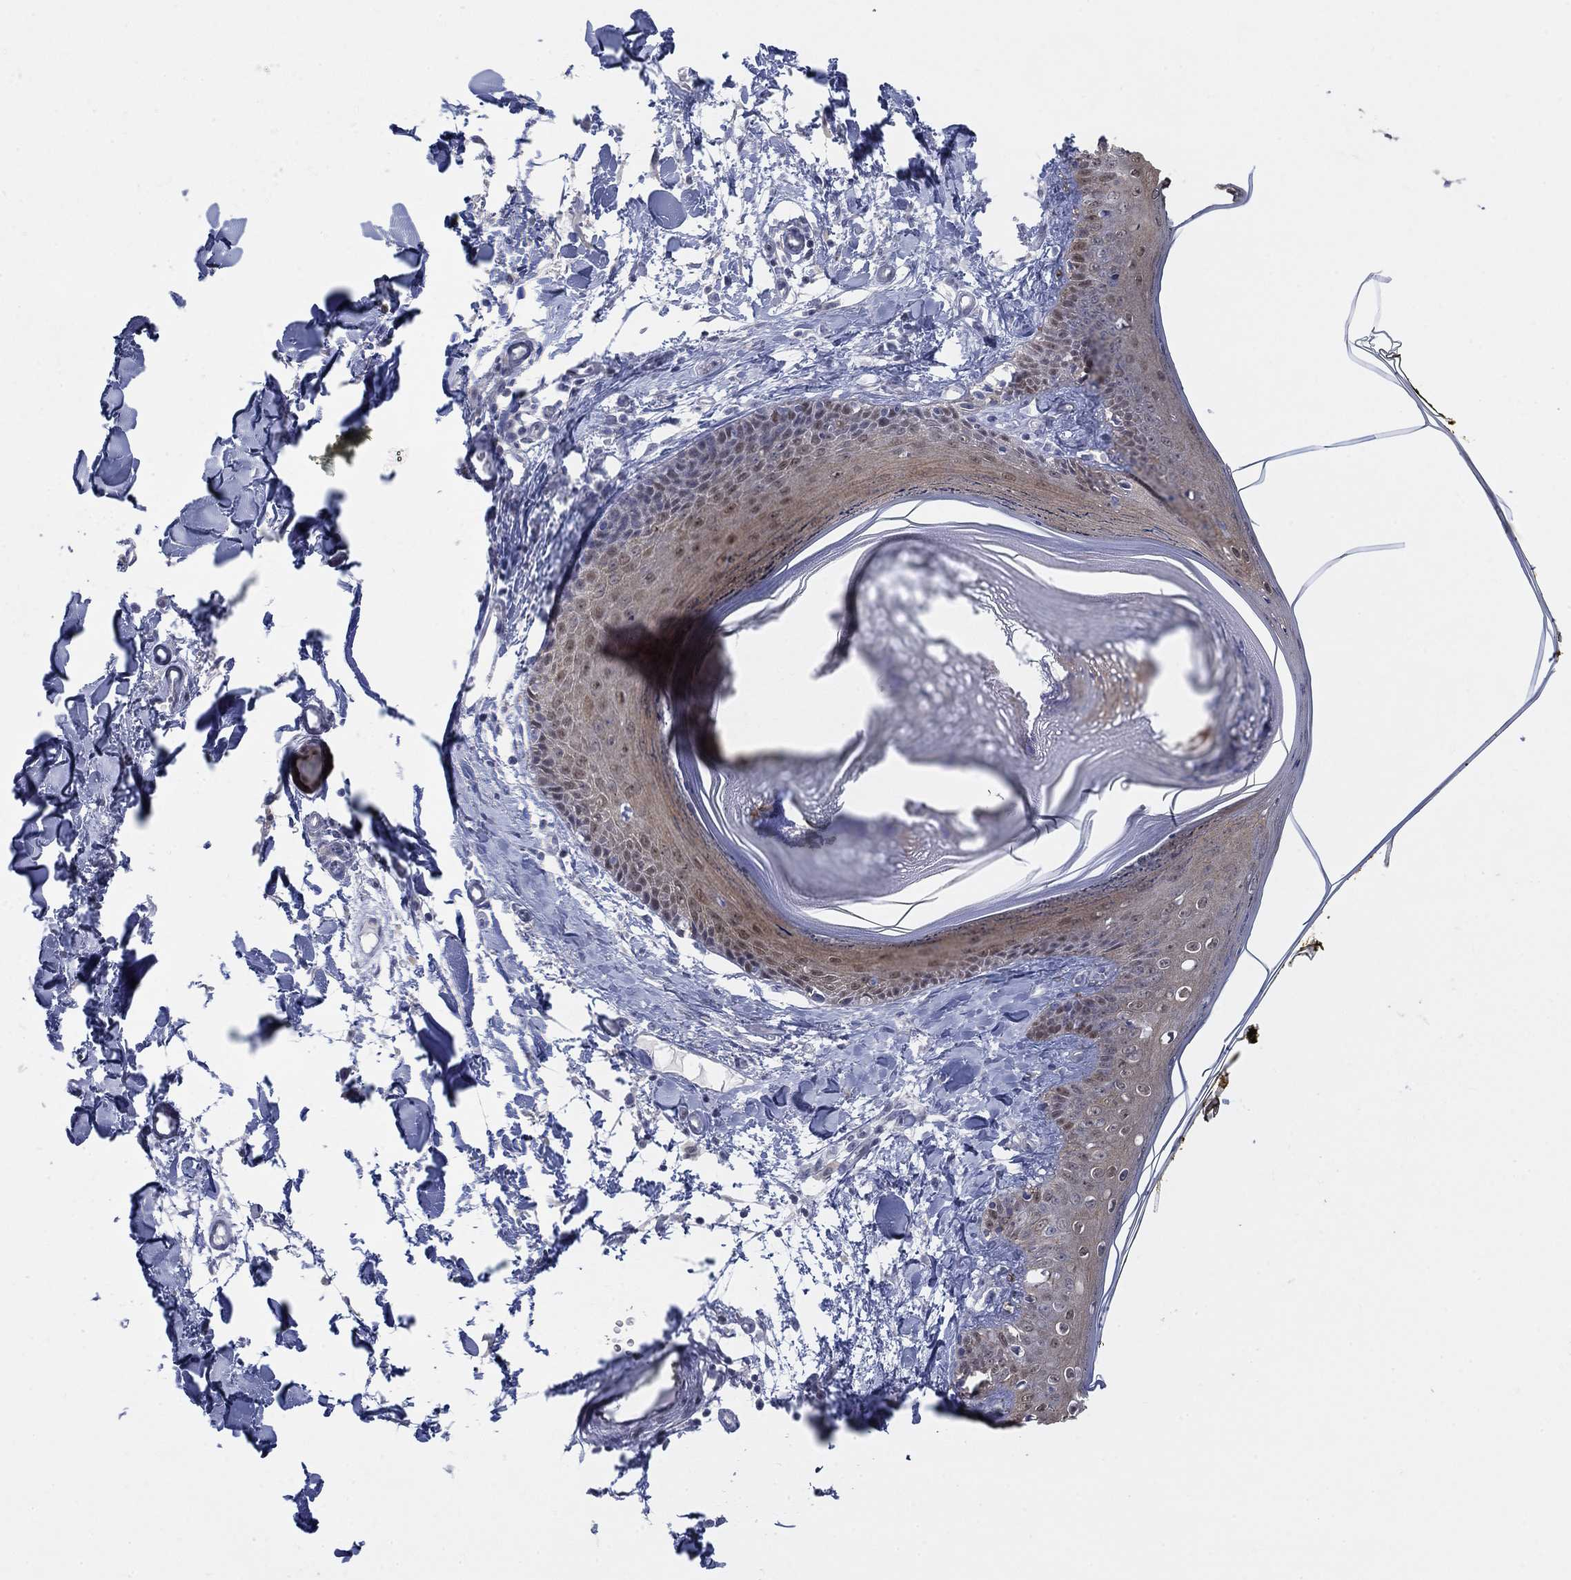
{"staining": {"intensity": "negative", "quantity": "none", "location": "none"}, "tissue": "skin", "cell_type": "Fibroblasts", "image_type": "normal", "snomed": [{"axis": "morphology", "description": "Normal tissue, NOS"}, {"axis": "topography", "description": "Skin"}], "caption": "This is a photomicrograph of IHC staining of unremarkable skin, which shows no staining in fibroblasts. (DAB IHC, high magnification).", "gene": "MYO3A", "patient": {"sex": "male", "age": 76}}